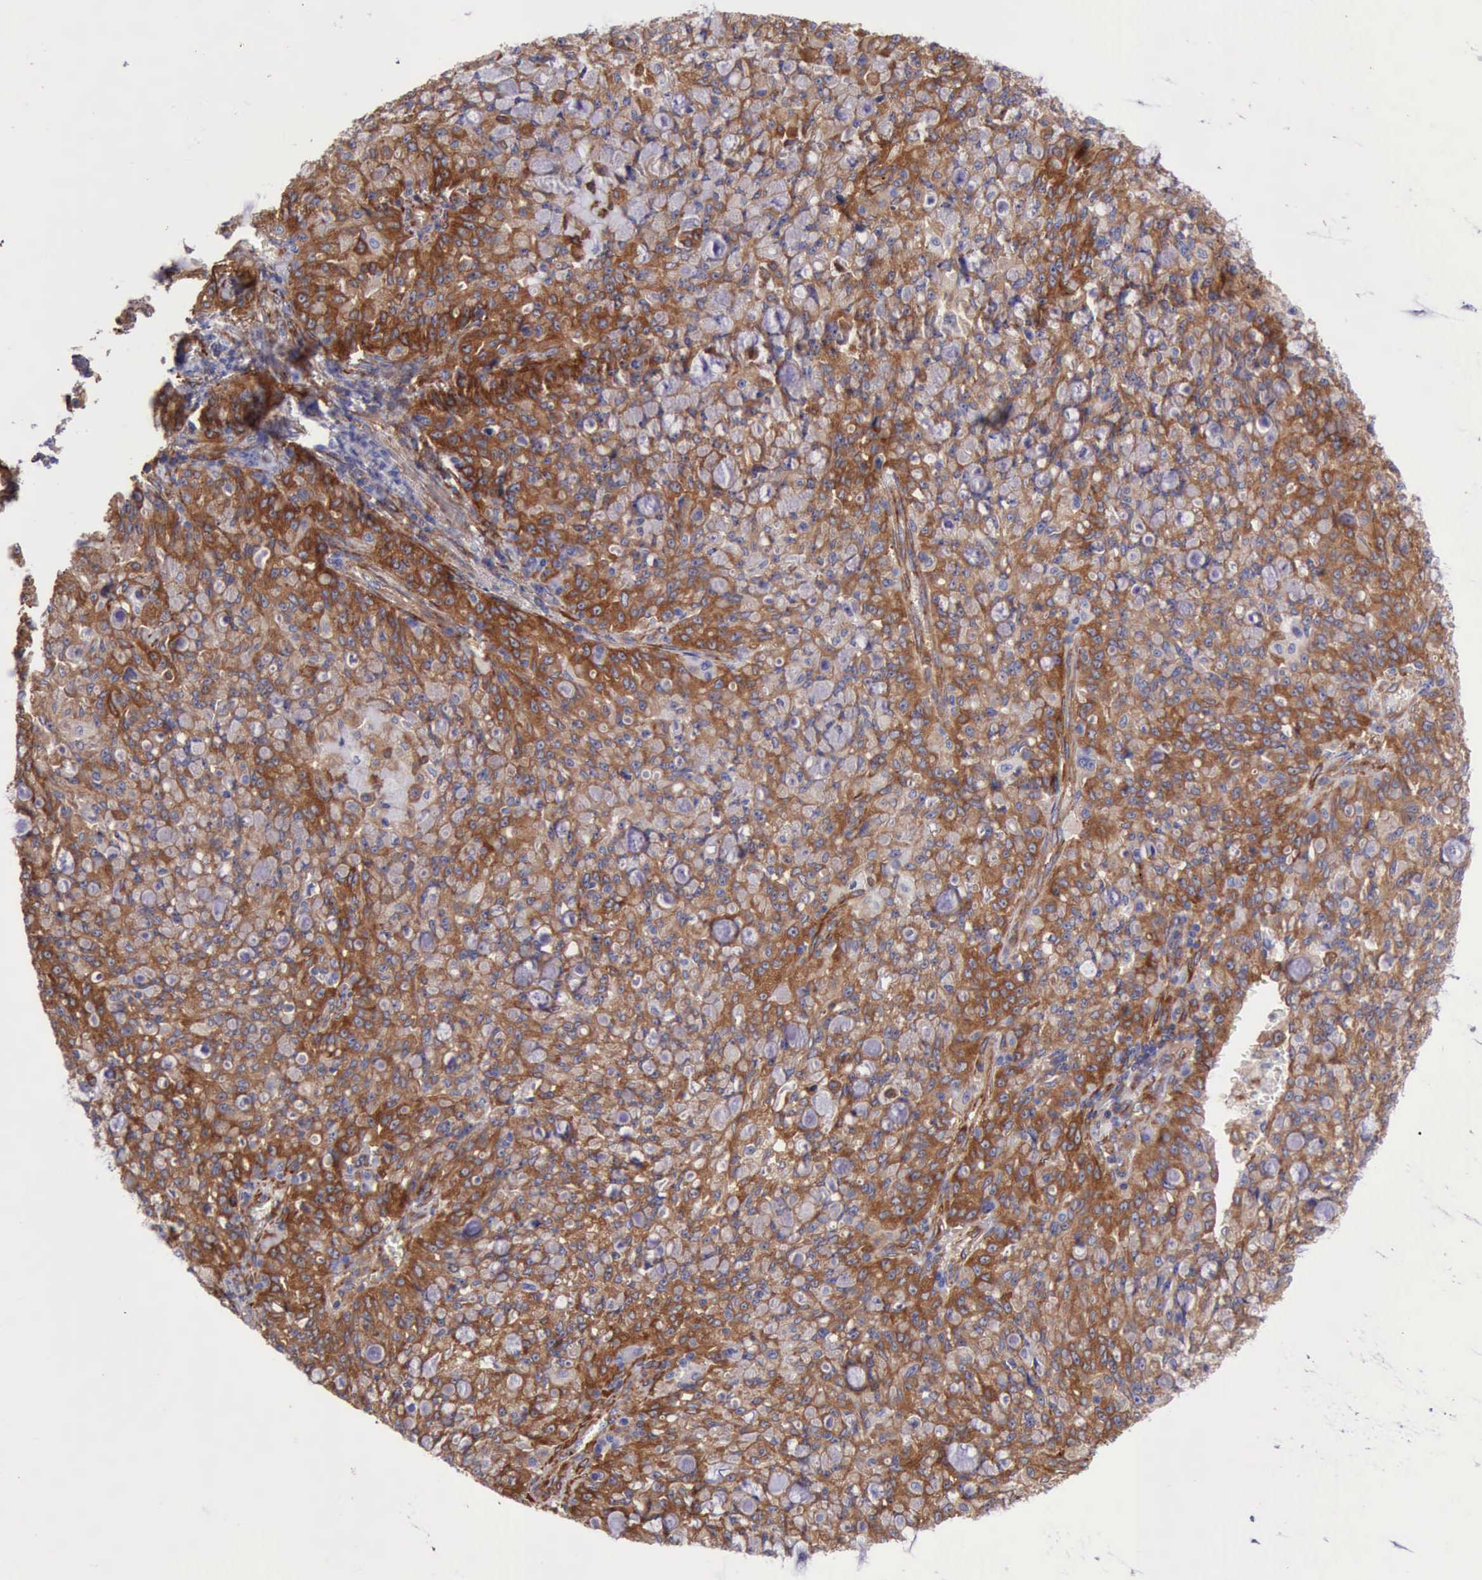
{"staining": {"intensity": "strong", "quantity": ">75%", "location": "cytoplasmic/membranous"}, "tissue": "lung cancer", "cell_type": "Tumor cells", "image_type": "cancer", "snomed": [{"axis": "morphology", "description": "Adenocarcinoma, NOS"}, {"axis": "topography", "description": "Lung"}], "caption": "An image showing strong cytoplasmic/membranous positivity in about >75% of tumor cells in lung cancer, as visualized by brown immunohistochemical staining.", "gene": "FLNA", "patient": {"sex": "female", "age": 44}}